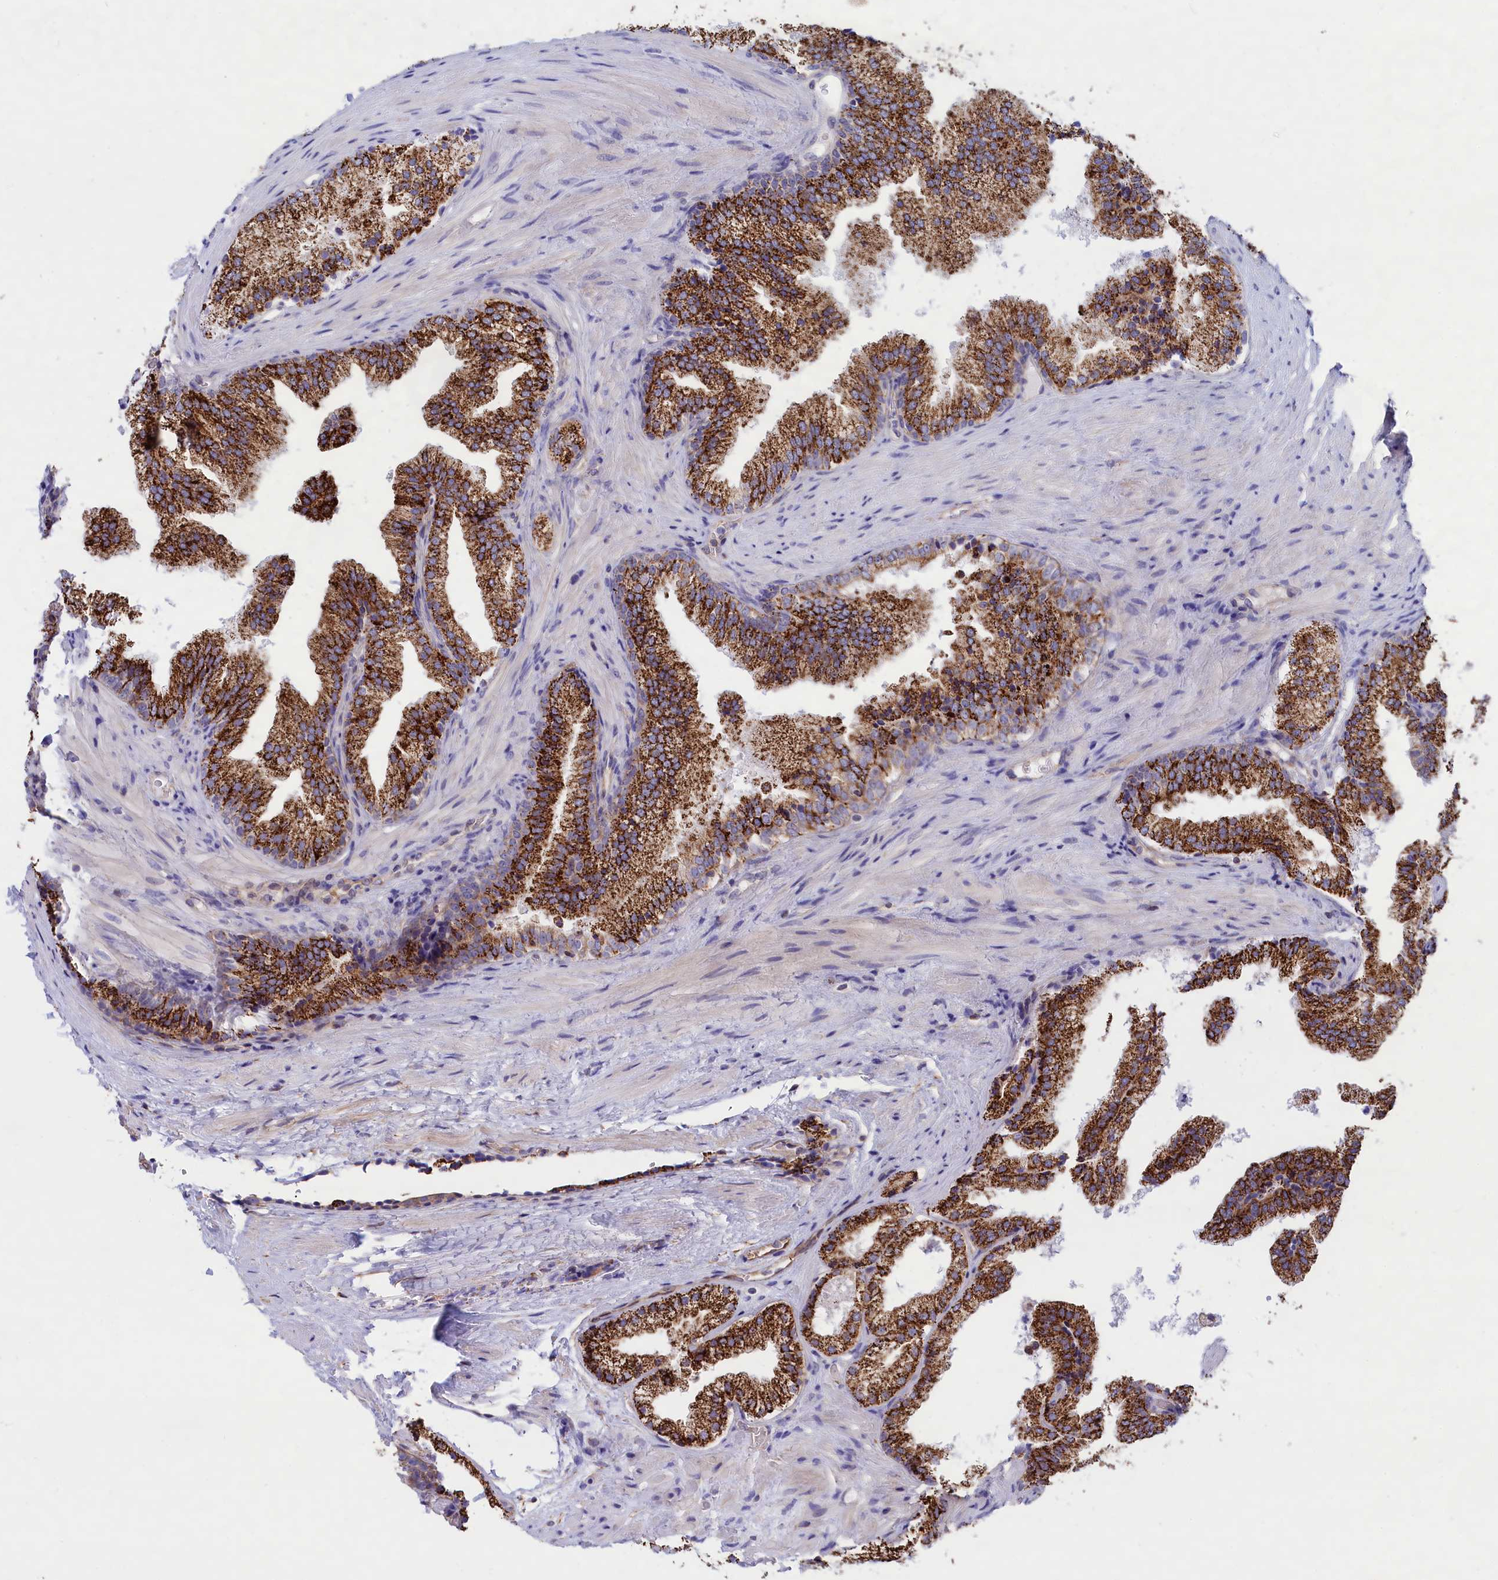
{"staining": {"intensity": "strong", "quantity": ">75%", "location": "cytoplasmic/membranous"}, "tissue": "prostate", "cell_type": "Glandular cells", "image_type": "normal", "snomed": [{"axis": "morphology", "description": "Normal tissue, NOS"}, {"axis": "topography", "description": "Prostate"}], "caption": "Protein analysis of unremarkable prostate reveals strong cytoplasmic/membranous expression in approximately >75% of glandular cells. (DAB (3,3'-diaminobenzidine) IHC, brown staining for protein, blue staining for nuclei).", "gene": "ABCC12", "patient": {"sex": "male", "age": 76}}